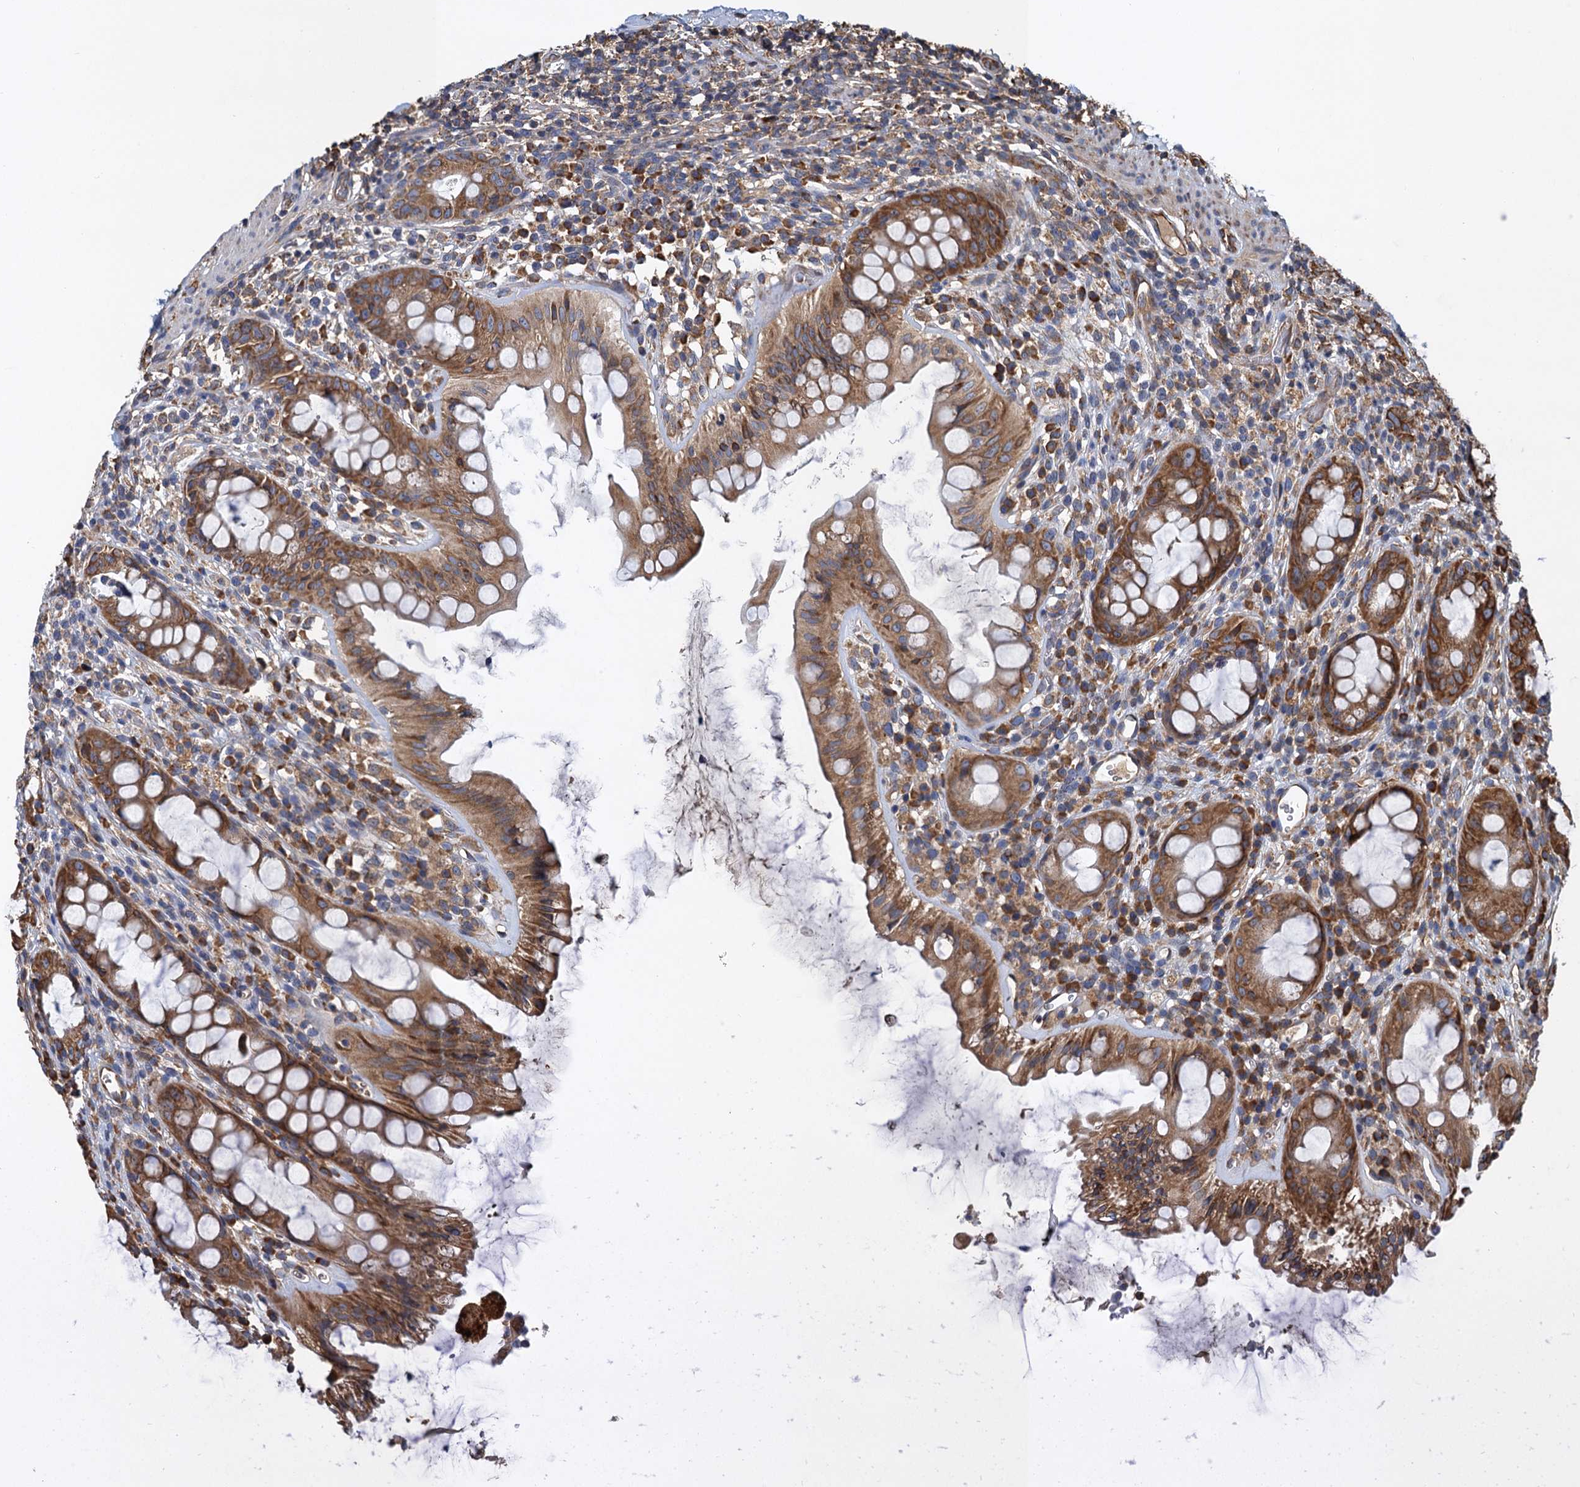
{"staining": {"intensity": "moderate", "quantity": ">75%", "location": "cytoplasmic/membranous"}, "tissue": "rectum", "cell_type": "Glandular cells", "image_type": "normal", "snomed": [{"axis": "morphology", "description": "Normal tissue, NOS"}, {"axis": "topography", "description": "Rectum"}], "caption": "This is an image of immunohistochemistry (IHC) staining of normal rectum, which shows moderate staining in the cytoplasmic/membranous of glandular cells.", "gene": "LINS1", "patient": {"sex": "female", "age": 57}}